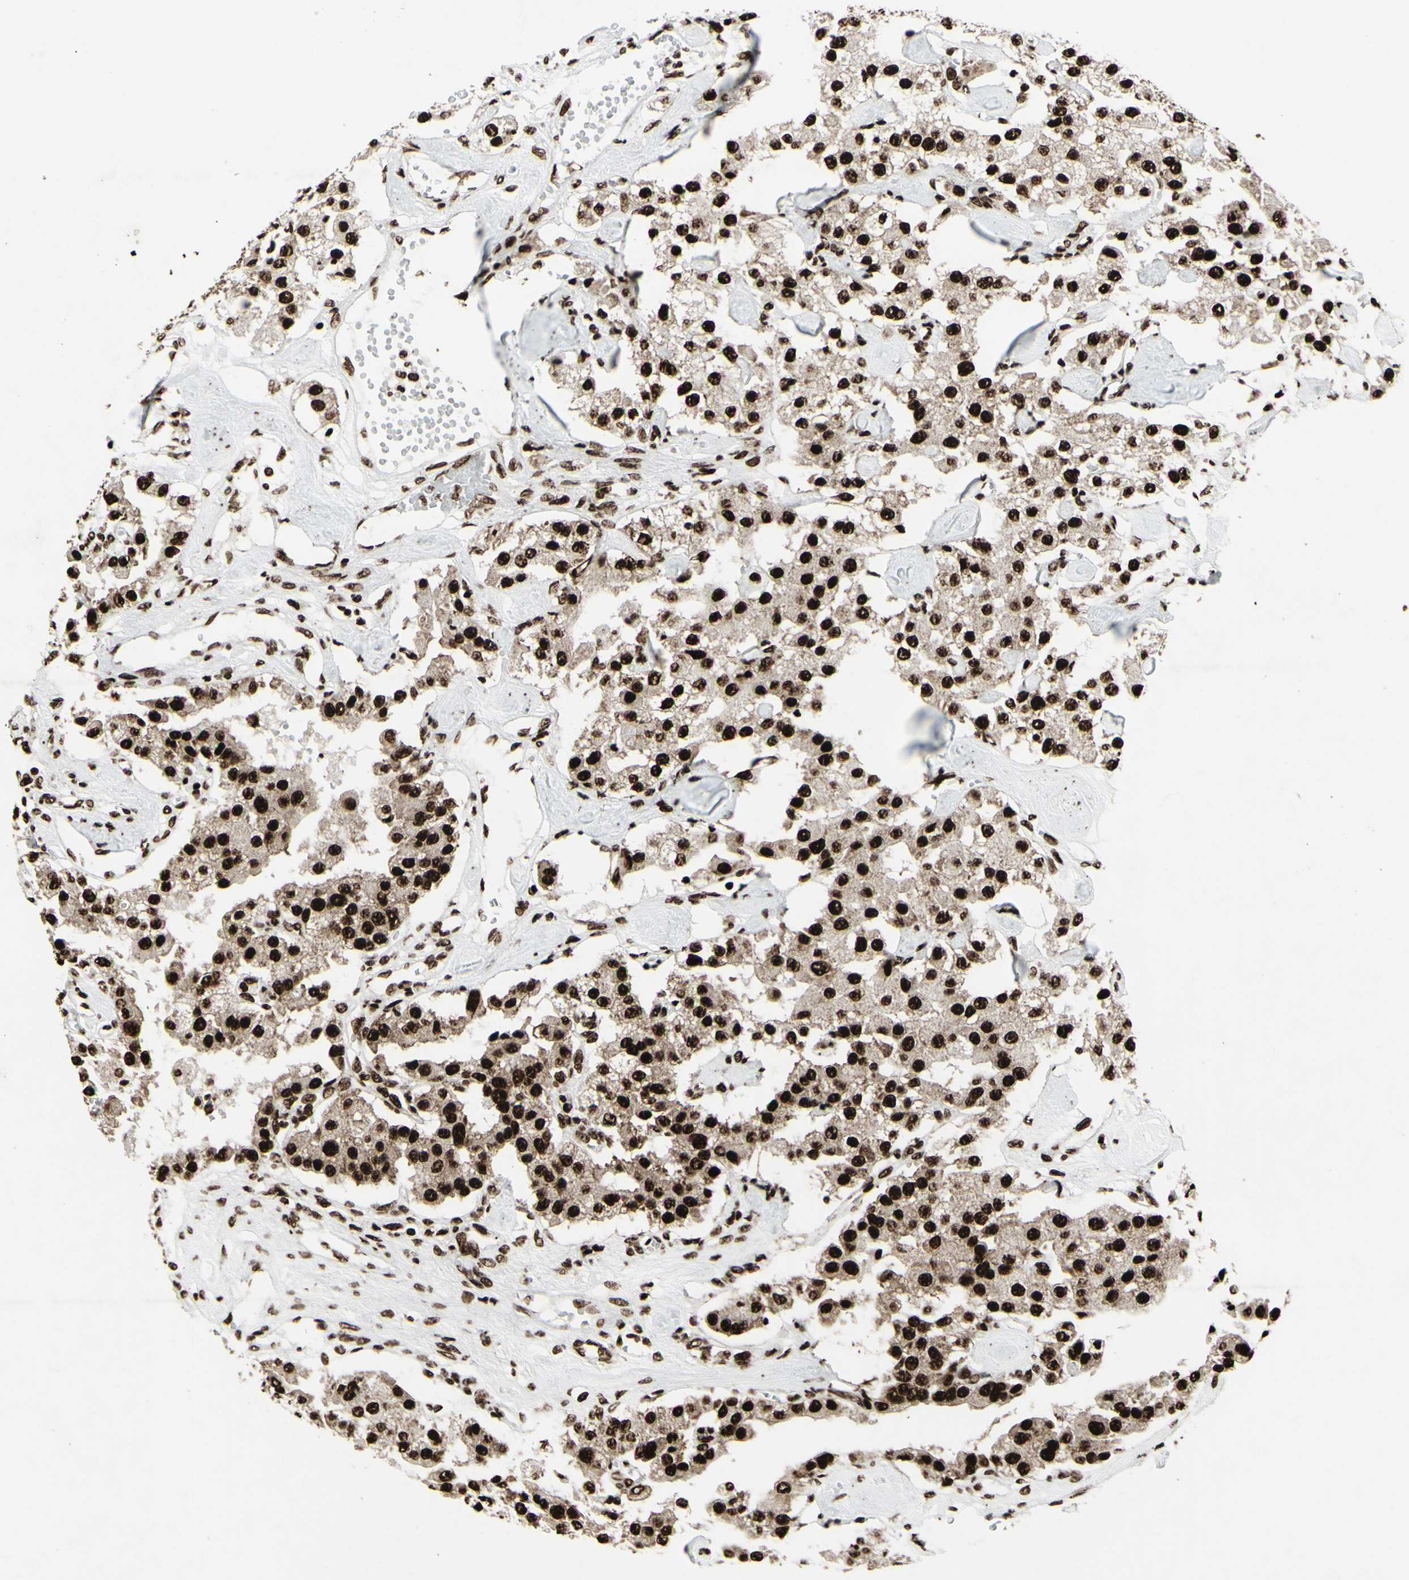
{"staining": {"intensity": "strong", "quantity": ">75%", "location": "nuclear"}, "tissue": "carcinoid", "cell_type": "Tumor cells", "image_type": "cancer", "snomed": [{"axis": "morphology", "description": "Carcinoid, malignant, NOS"}, {"axis": "topography", "description": "Pancreas"}], "caption": "Immunohistochemistry (DAB (3,3'-diaminobenzidine)) staining of human carcinoid (malignant) displays strong nuclear protein staining in about >75% of tumor cells.", "gene": "U2AF2", "patient": {"sex": "male", "age": 41}}